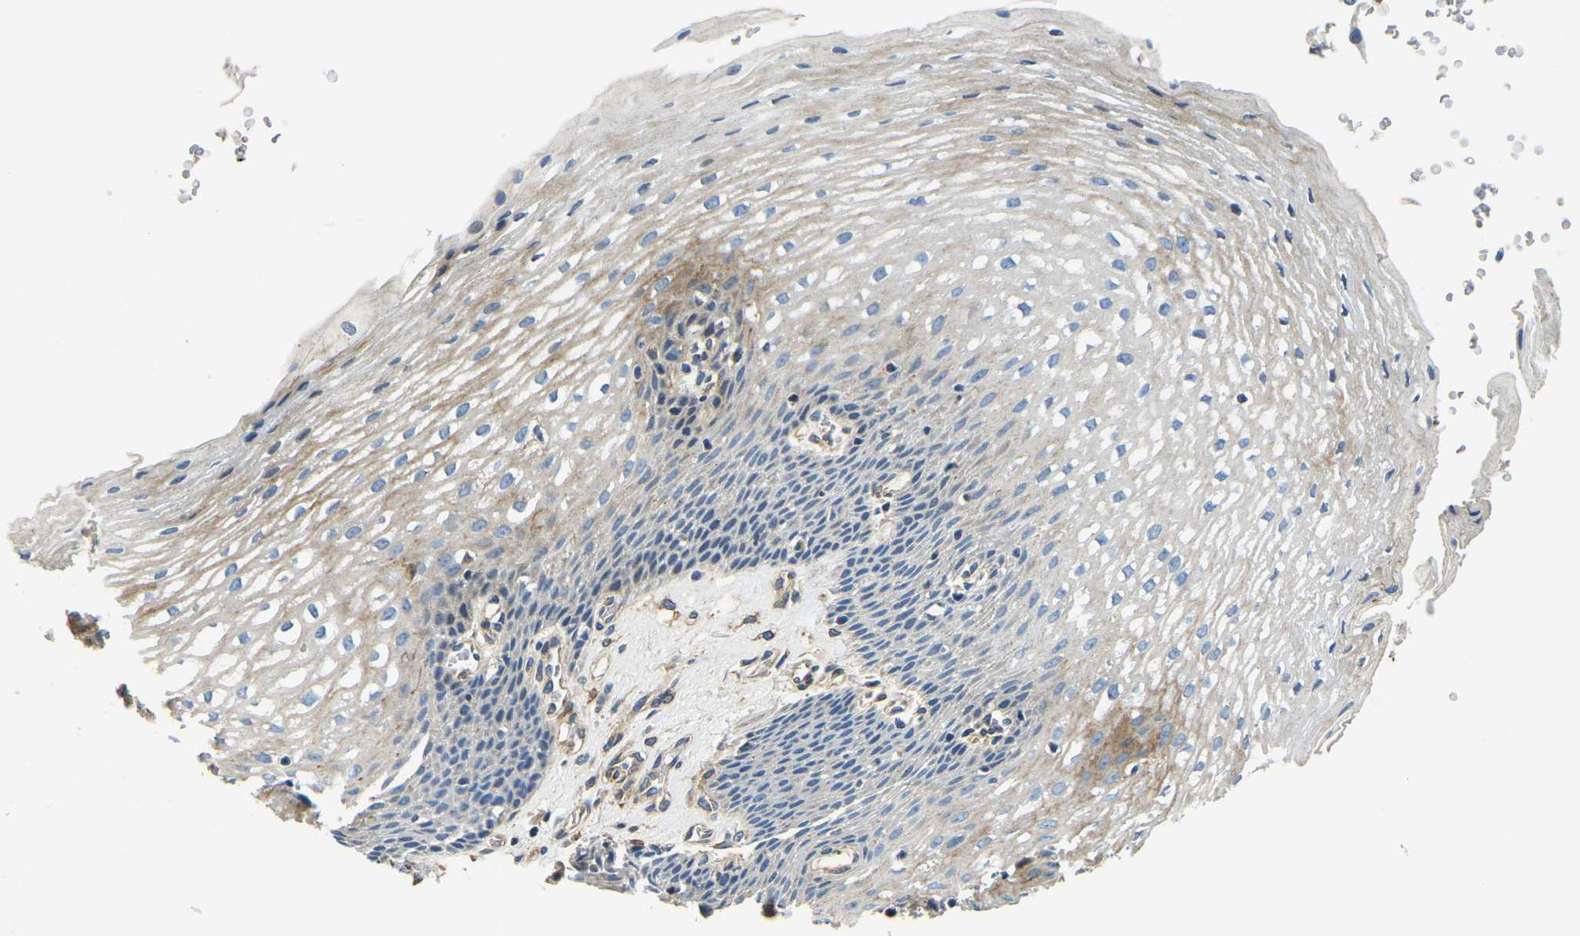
{"staining": {"intensity": "moderate", "quantity": "<25%", "location": "cytoplasmic/membranous"}, "tissue": "esophagus", "cell_type": "Squamous epithelial cells", "image_type": "normal", "snomed": [{"axis": "morphology", "description": "Normal tissue, NOS"}, {"axis": "topography", "description": "Esophagus"}], "caption": "DAB (3,3'-diaminobenzidine) immunohistochemical staining of unremarkable esophagus shows moderate cytoplasmic/membranous protein expression in about <25% of squamous epithelial cells. (brown staining indicates protein expression, while blue staining denotes nuclei).", "gene": "RNF39", "patient": {"sex": "male", "age": 48}}